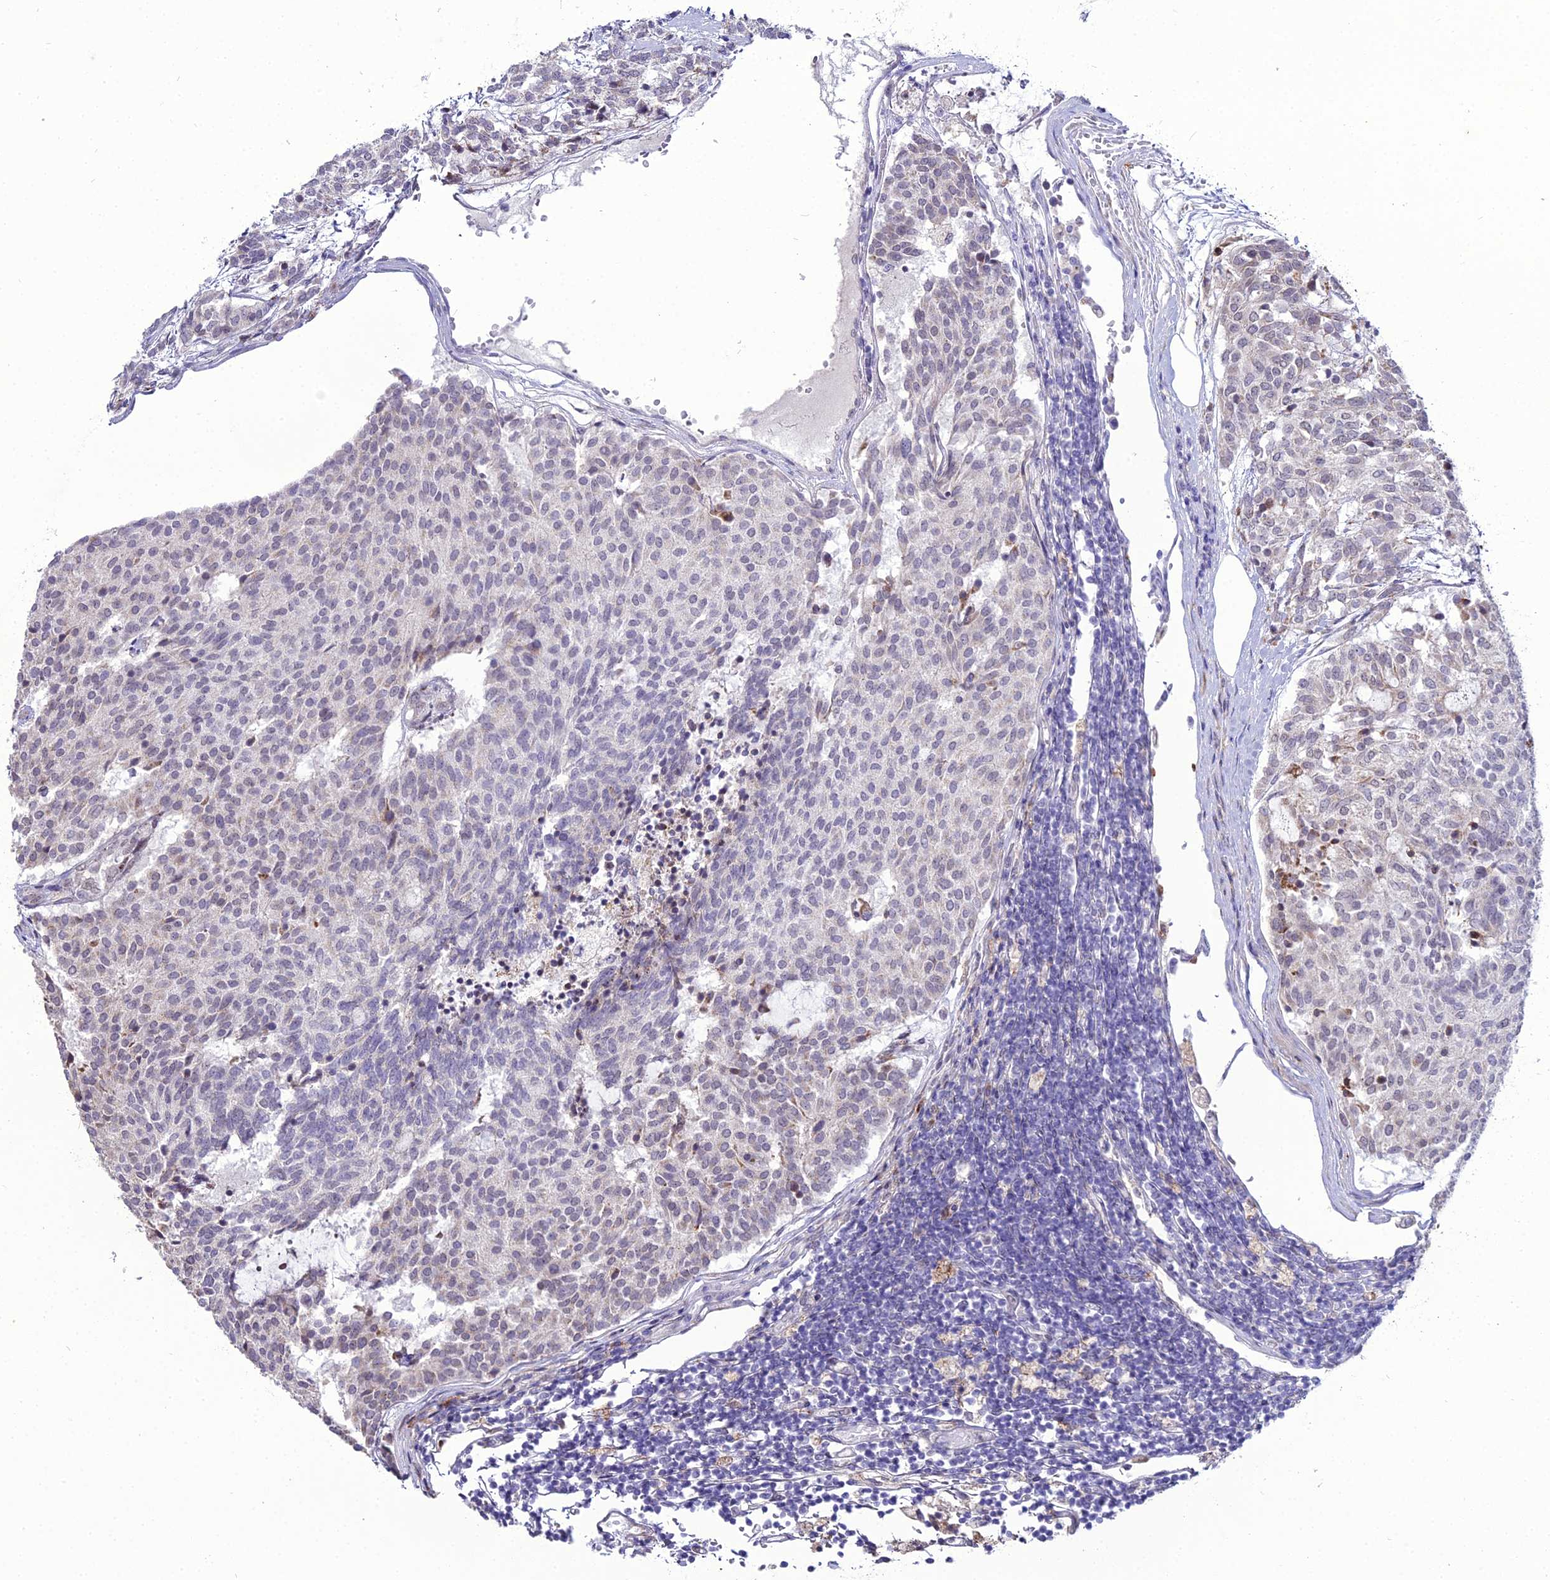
{"staining": {"intensity": "negative", "quantity": "none", "location": "none"}, "tissue": "carcinoid", "cell_type": "Tumor cells", "image_type": "cancer", "snomed": [{"axis": "morphology", "description": "Carcinoid, malignant, NOS"}, {"axis": "topography", "description": "Pancreas"}], "caption": "Immunohistochemical staining of malignant carcinoid displays no significant positivity in tumor cells.", "gene": "TROAP", "patient": {"sex": "female", "age": 54}}